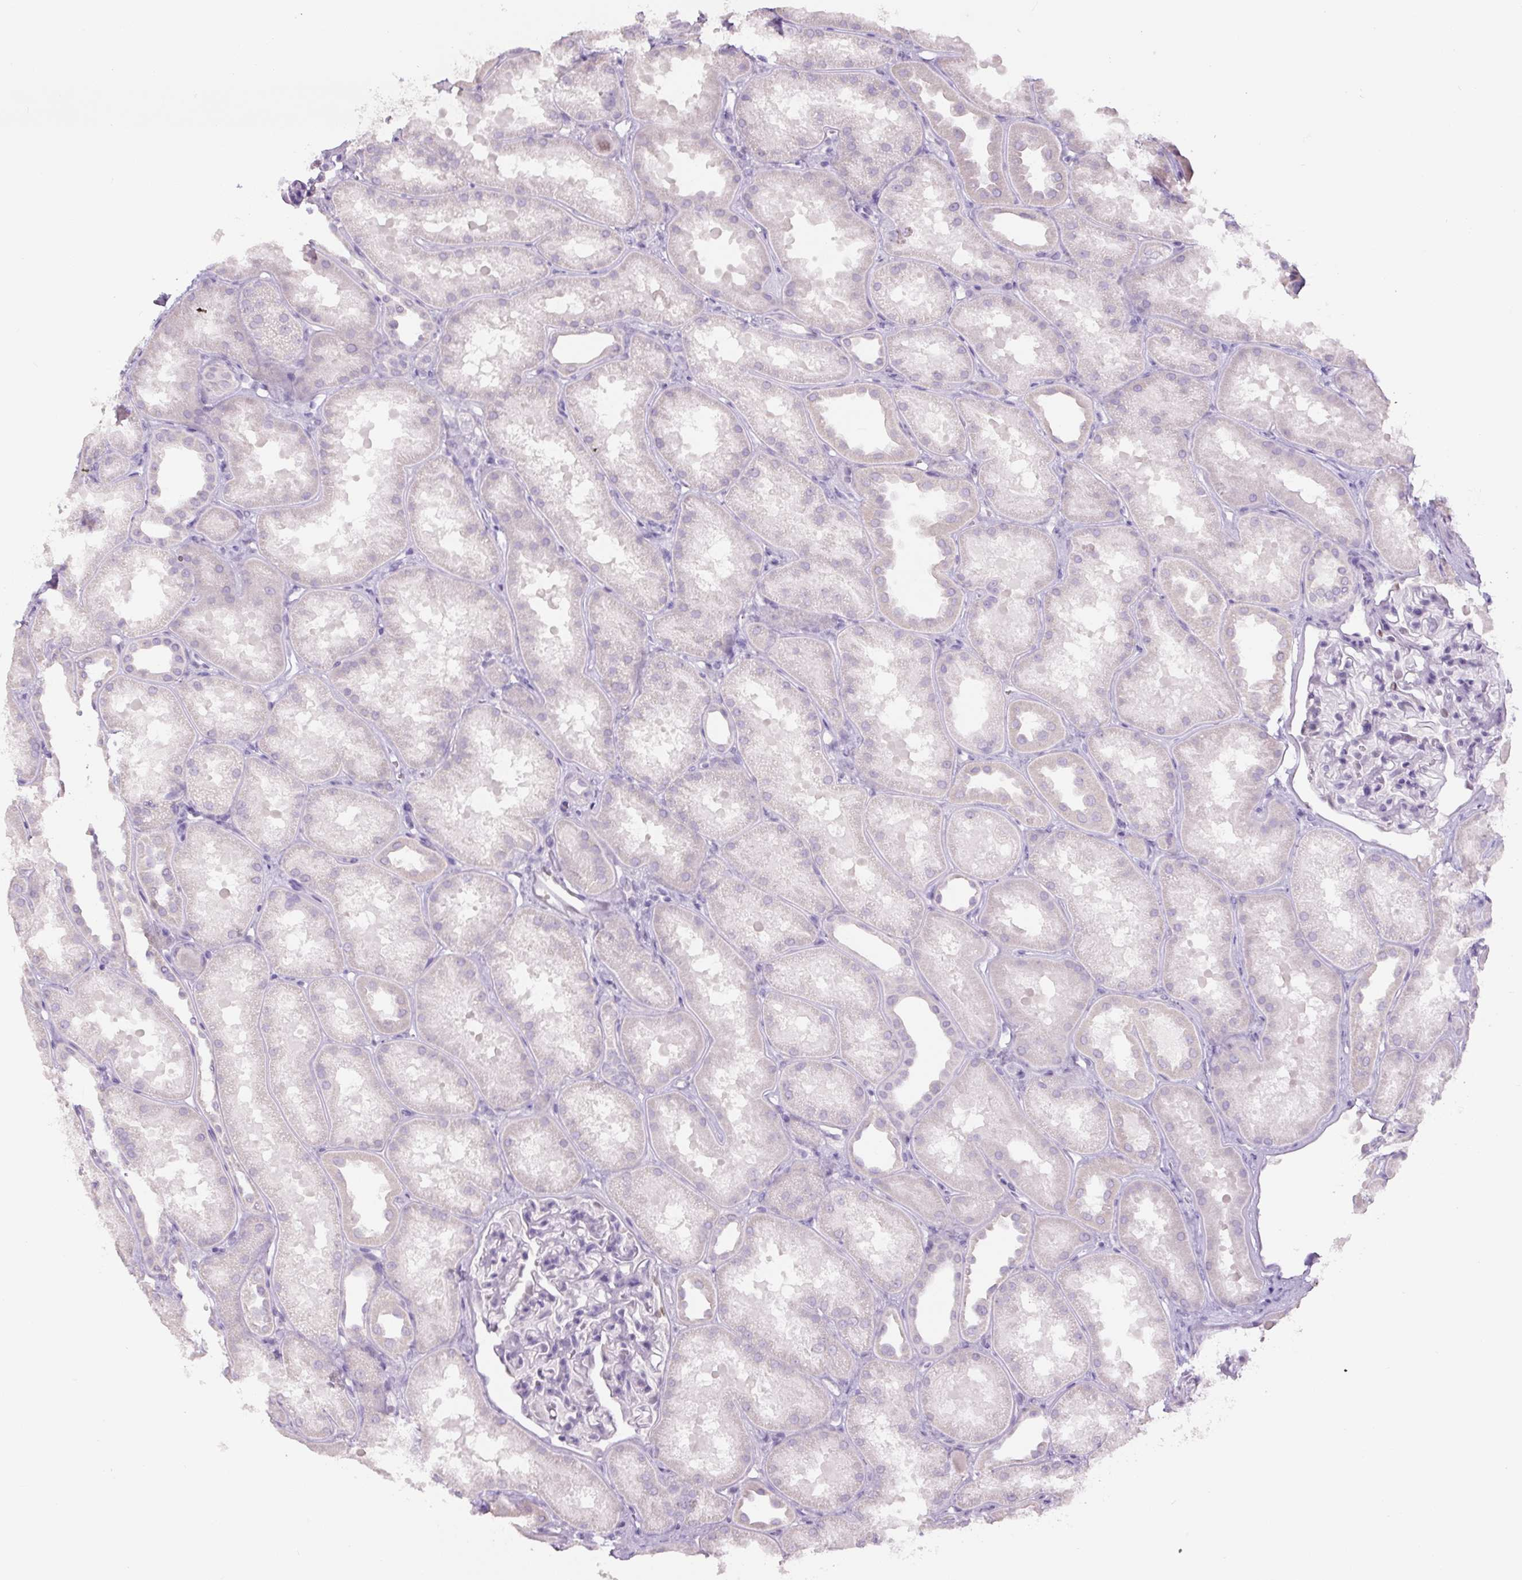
{"staining": {"intensity": "moderate", "quantity": "<25%", "location": "nuclear"}, "tissue": "kidney", "cell_type": "Cells in glomeruli", "image_type": "normal", "snomed": [{"axis": "morphology", "description": "Normal tissue, NOS"}, {"axis": "topography", "description": "Kidney"}], "caption": "DAB (3,3'-diaminobenzidine) immunohistochemical staining of benign human kidney exhibits moderate nuclear protein expression in approximately <25% of cells in glomeruli. The staining was performed using DAB, with brown indicating positive protein expression. Nuclei are stained blue with hematoxylin.", "gene": "SIX1", "patient": {"sex": "male", "age": 61}}